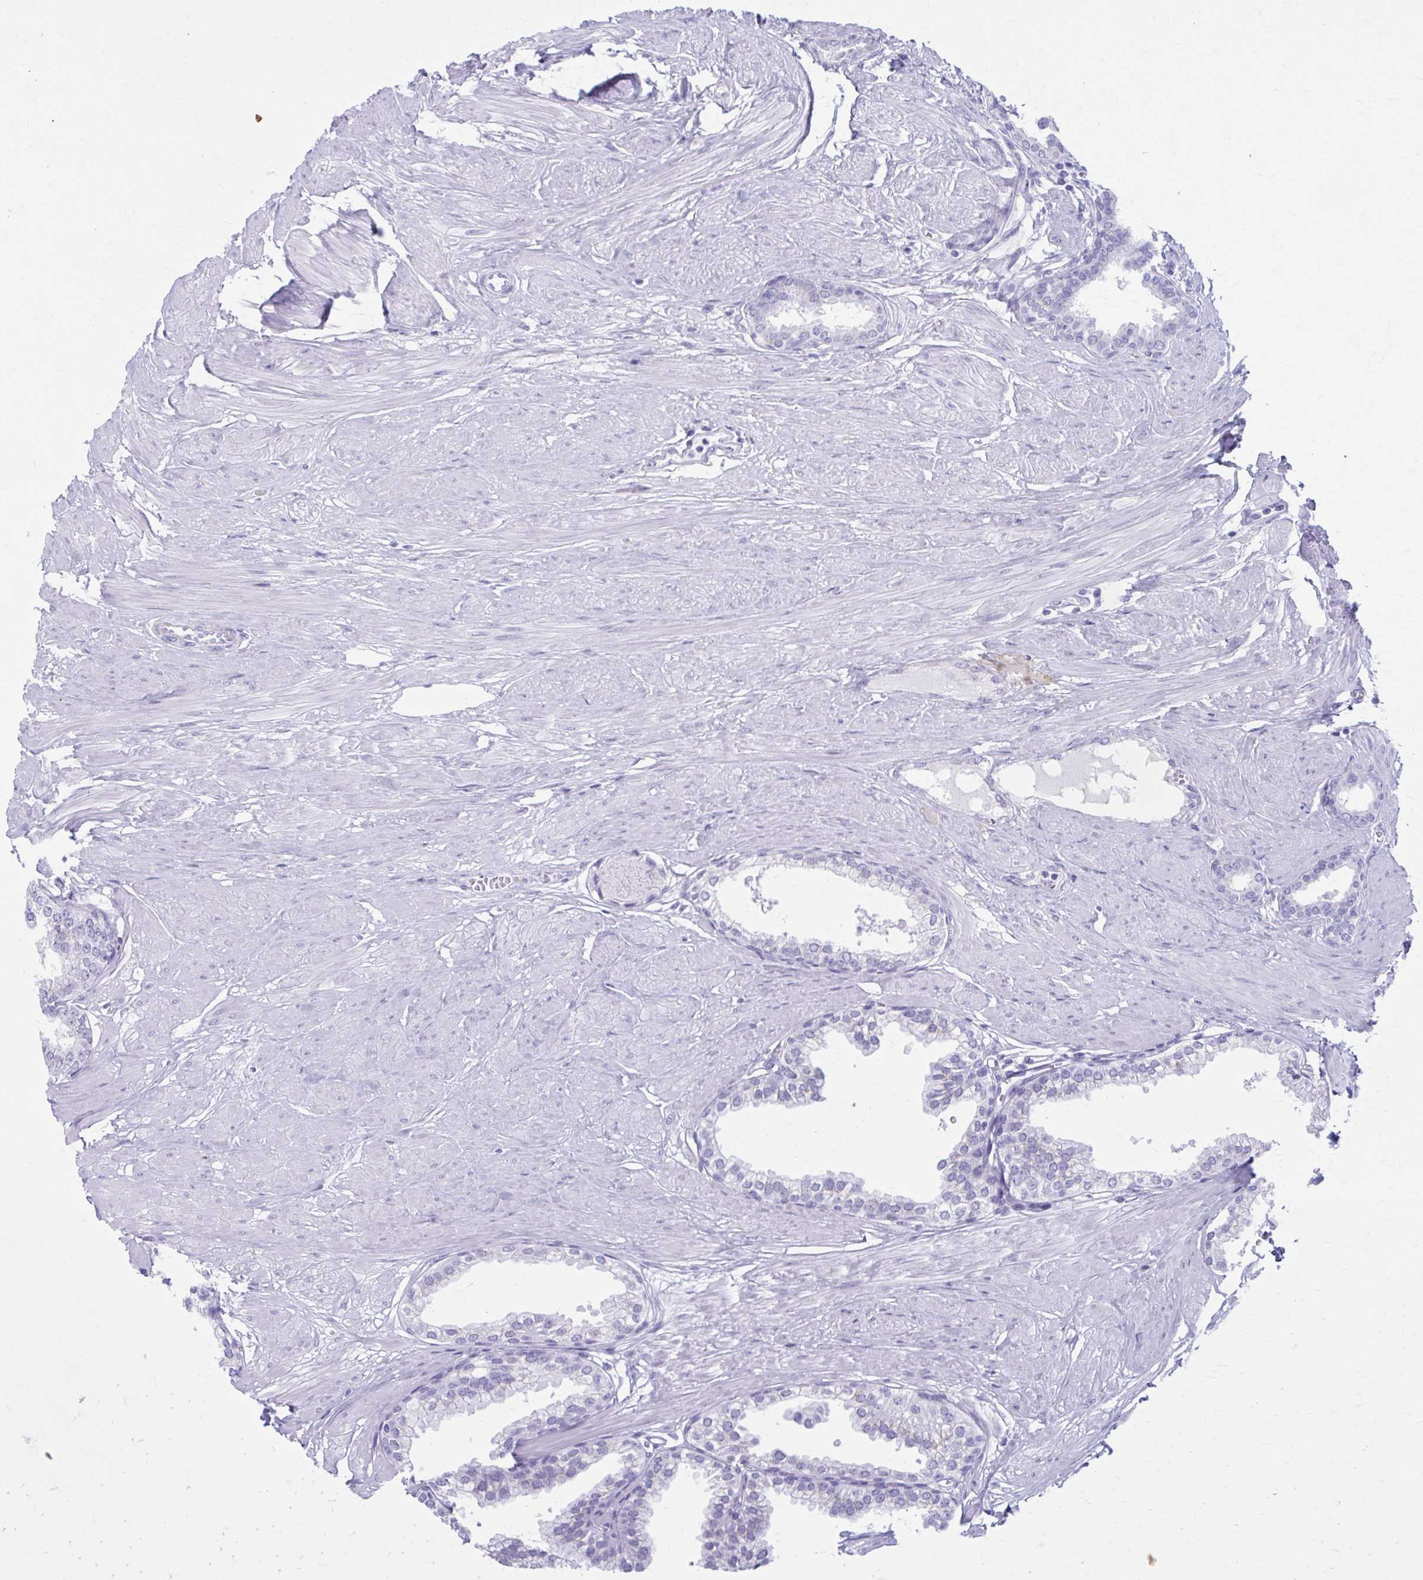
{"staining": {"intensity": "negative", "quantity": "none", "location": "none"}, "tissue": "prostate", "cell_type": "Glandular cells", "image_type": "normal", "snomed": [{"axis": "morphology", "description": "Normal tissue, NOS"}, {"axis": "topography", "description": "Prostate"}, {"axis": "topography", "description": "Peripheral nerve tissue"}], "caption": "Immunohistochemistry (IHC) histopathology image of normal prostate stained for a protein (brown), which reveals no staining in glandular cells.", "gene": "KCNE2", "patient": {"sex": "male", "age": 55}}